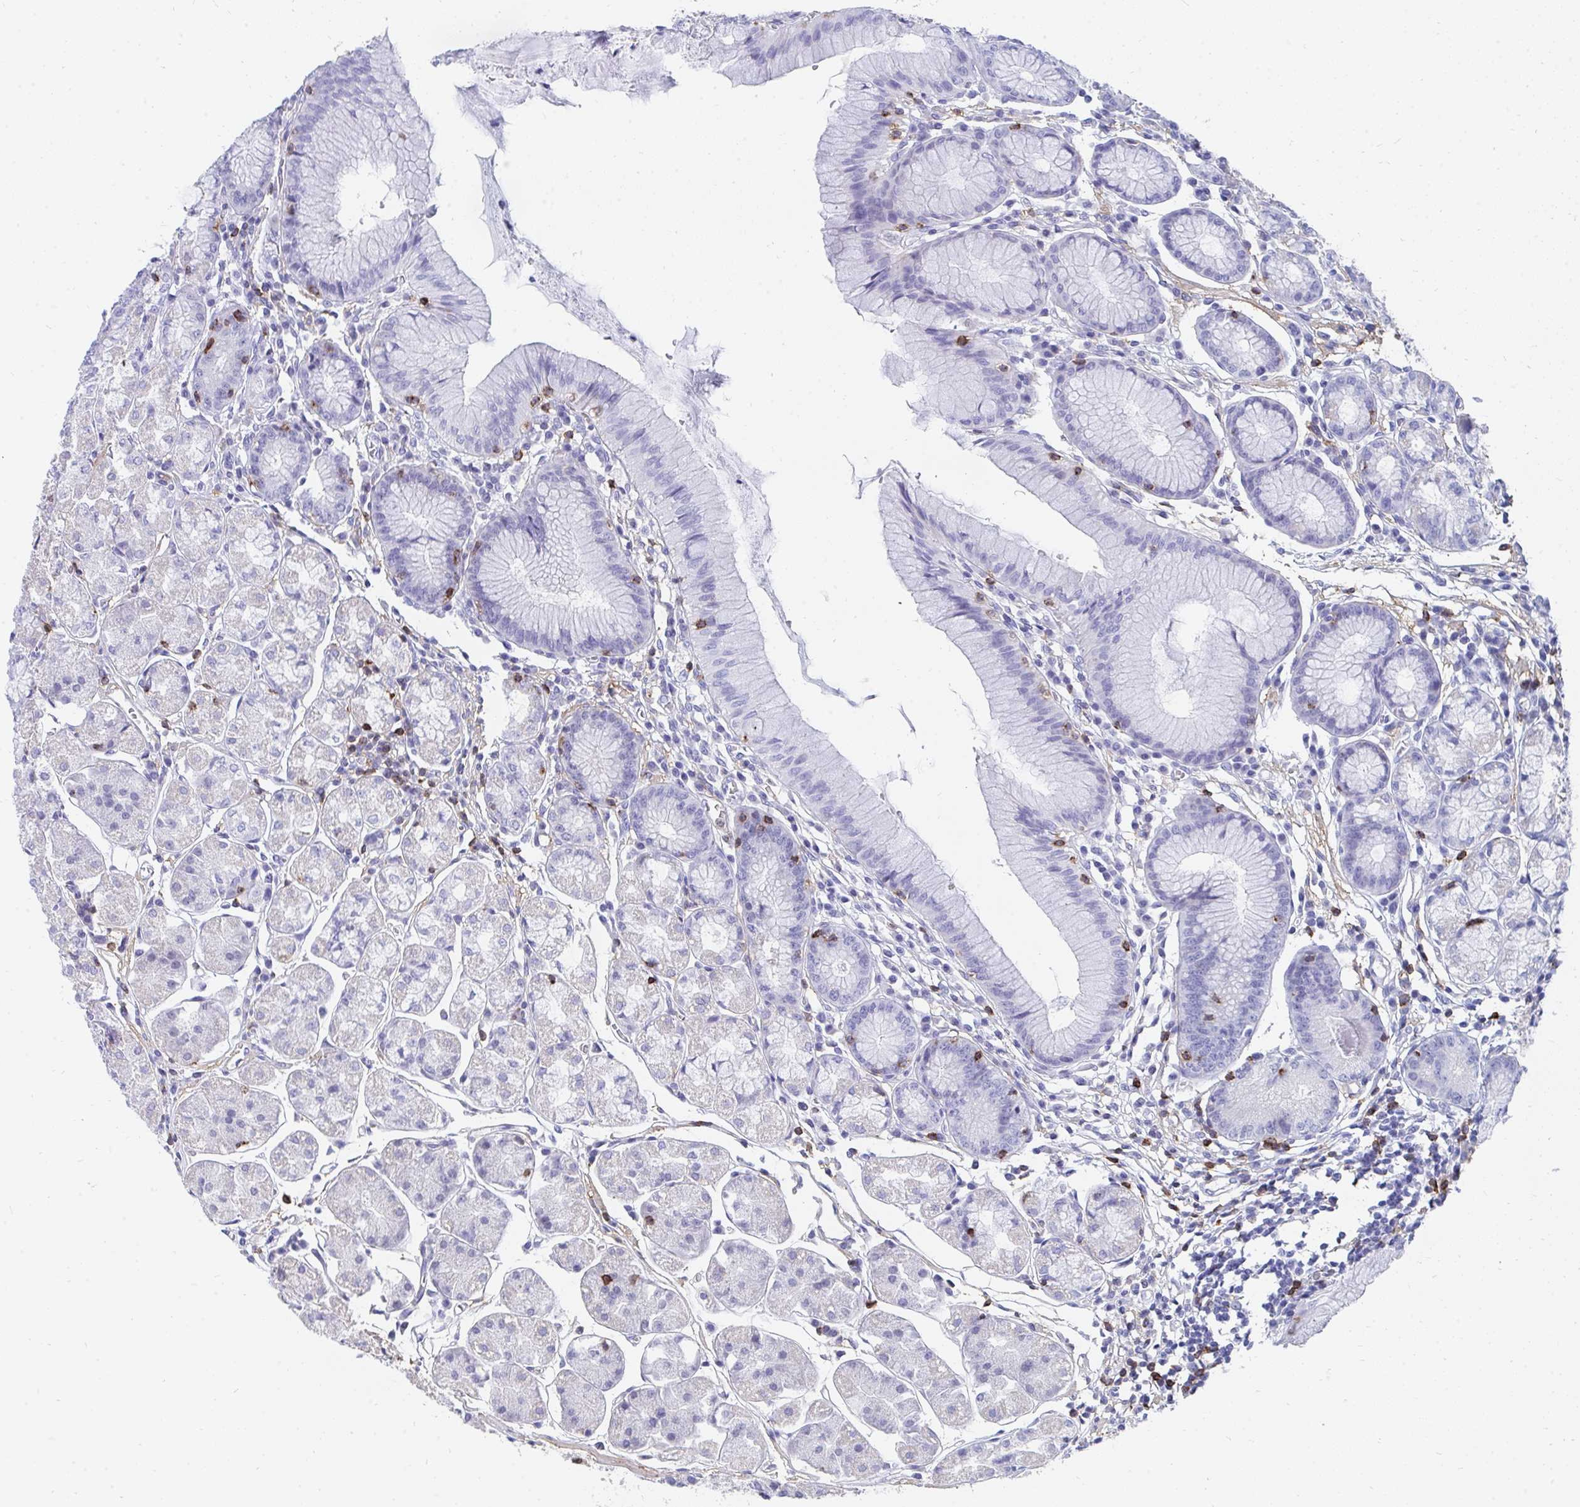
{"staining": {"intensity": "negative", "quantity": "none", "location": "none"}, "tissue": "stomach", "cell_type": "Glandular cells", "image_type": "normal", "snomed": [{"axis": "morphology", "description": "Normal tissue, NOS"}, {"axis": "topography", "description": "Stomach"}], "caption": "Immunohistochemistry (IHC) photomicrograph of unremarkable stomach stained for a protein (brown), which shows no expression in glandular cells.", "gene": "CD7", "patient": {"sex": "male", "age": 55}}